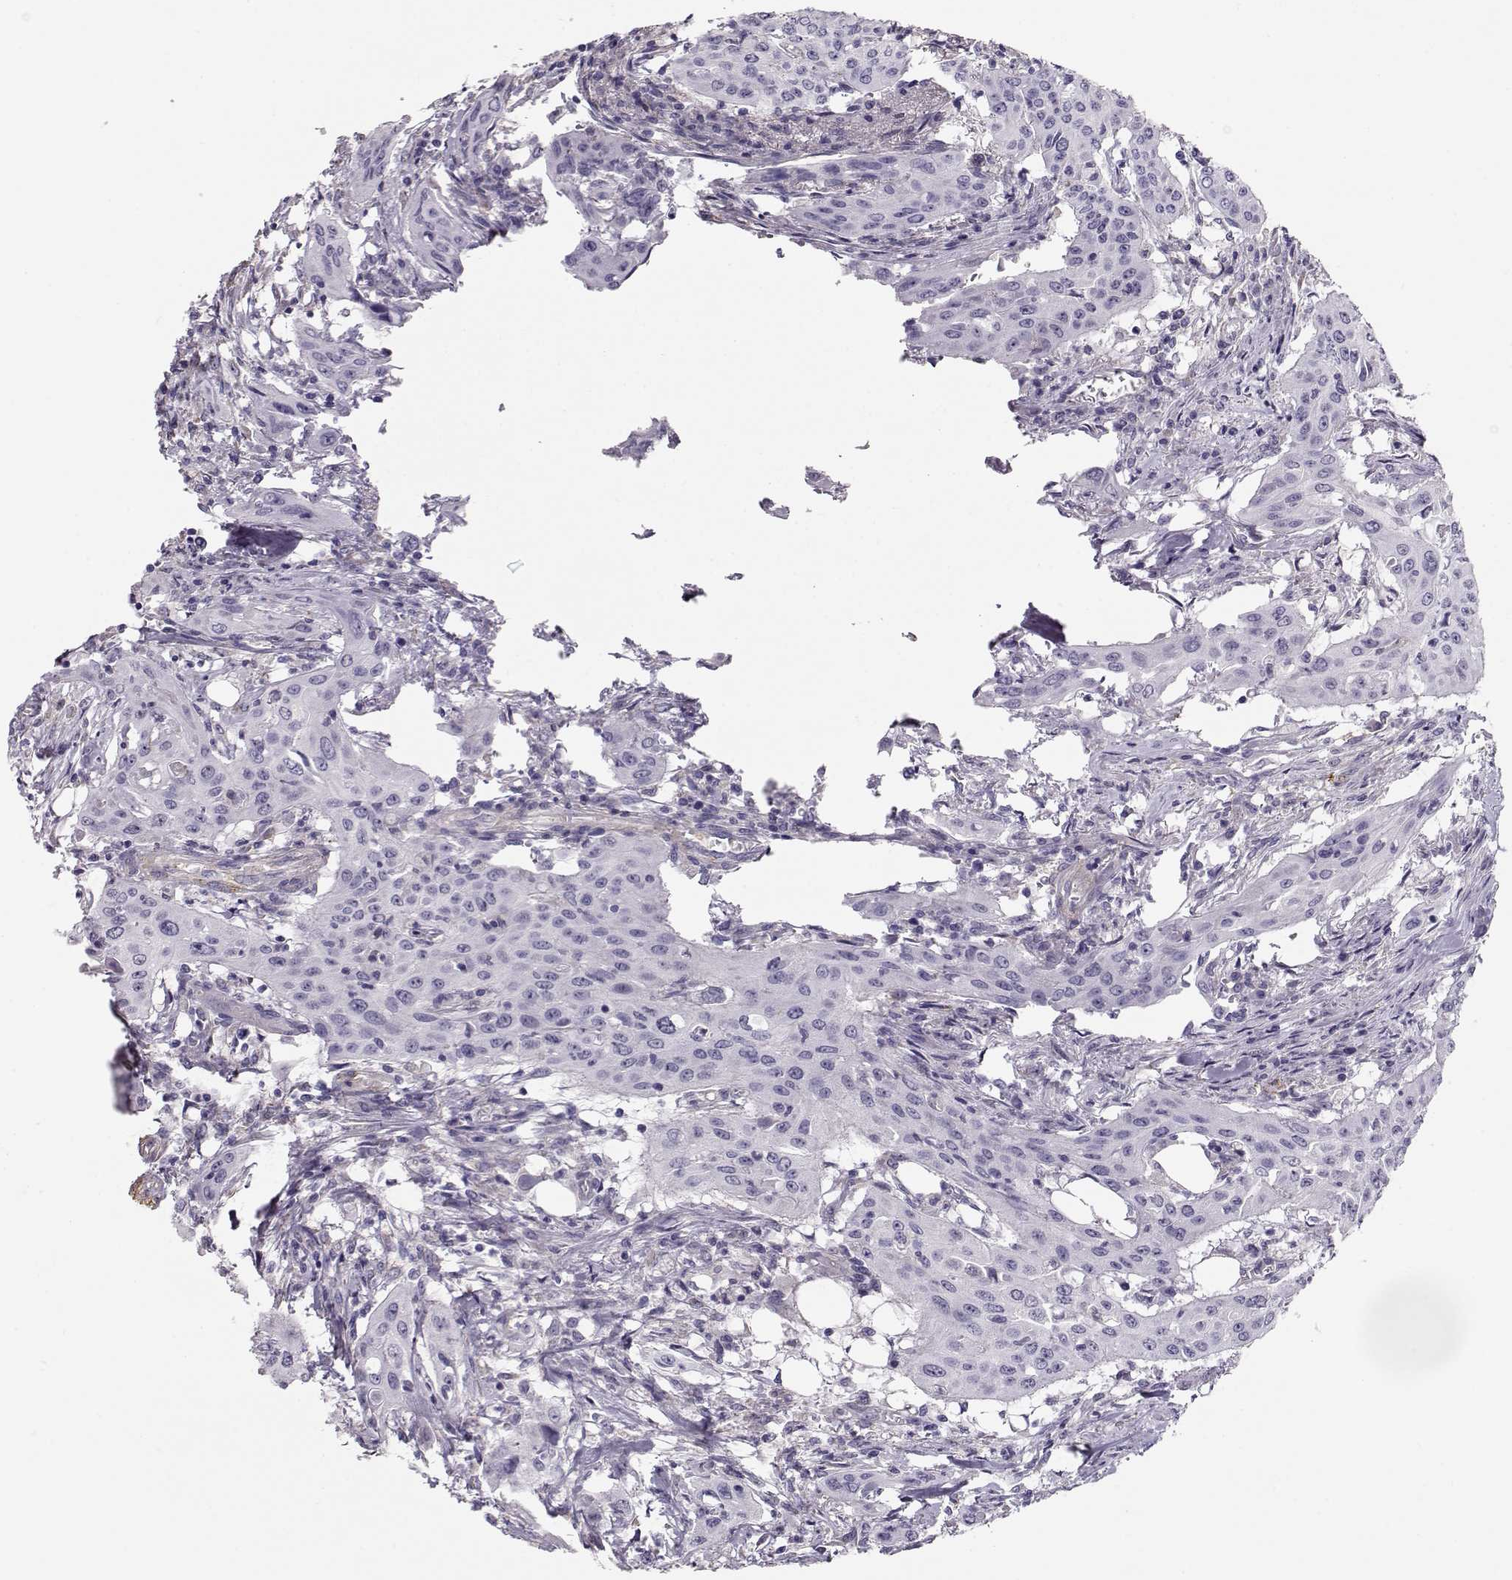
{"staining": {"intensity": "negative", "quantity": "none", "location": "none"}, "tissue": "urothelial cancer", "cell_type": "Tumor cells", "image_type": "cancer", "snomed": [{"axis": "morphology", "description": "Urothelial carcinoma, High grade"}, {"axis": "topography", "description": "Urinary bladder"}], "caption": "Immunohistochemistry (IHC) micrograph of neoplastic tissue: urothelial cancer stained with DAB exhibits no significant protein expression in tumor cells. (DAB (3,3'-diaminobenzidine) IHC, high magnification).", "gene": "RBM44", "patient": {"sex": "male", "age": 82}}